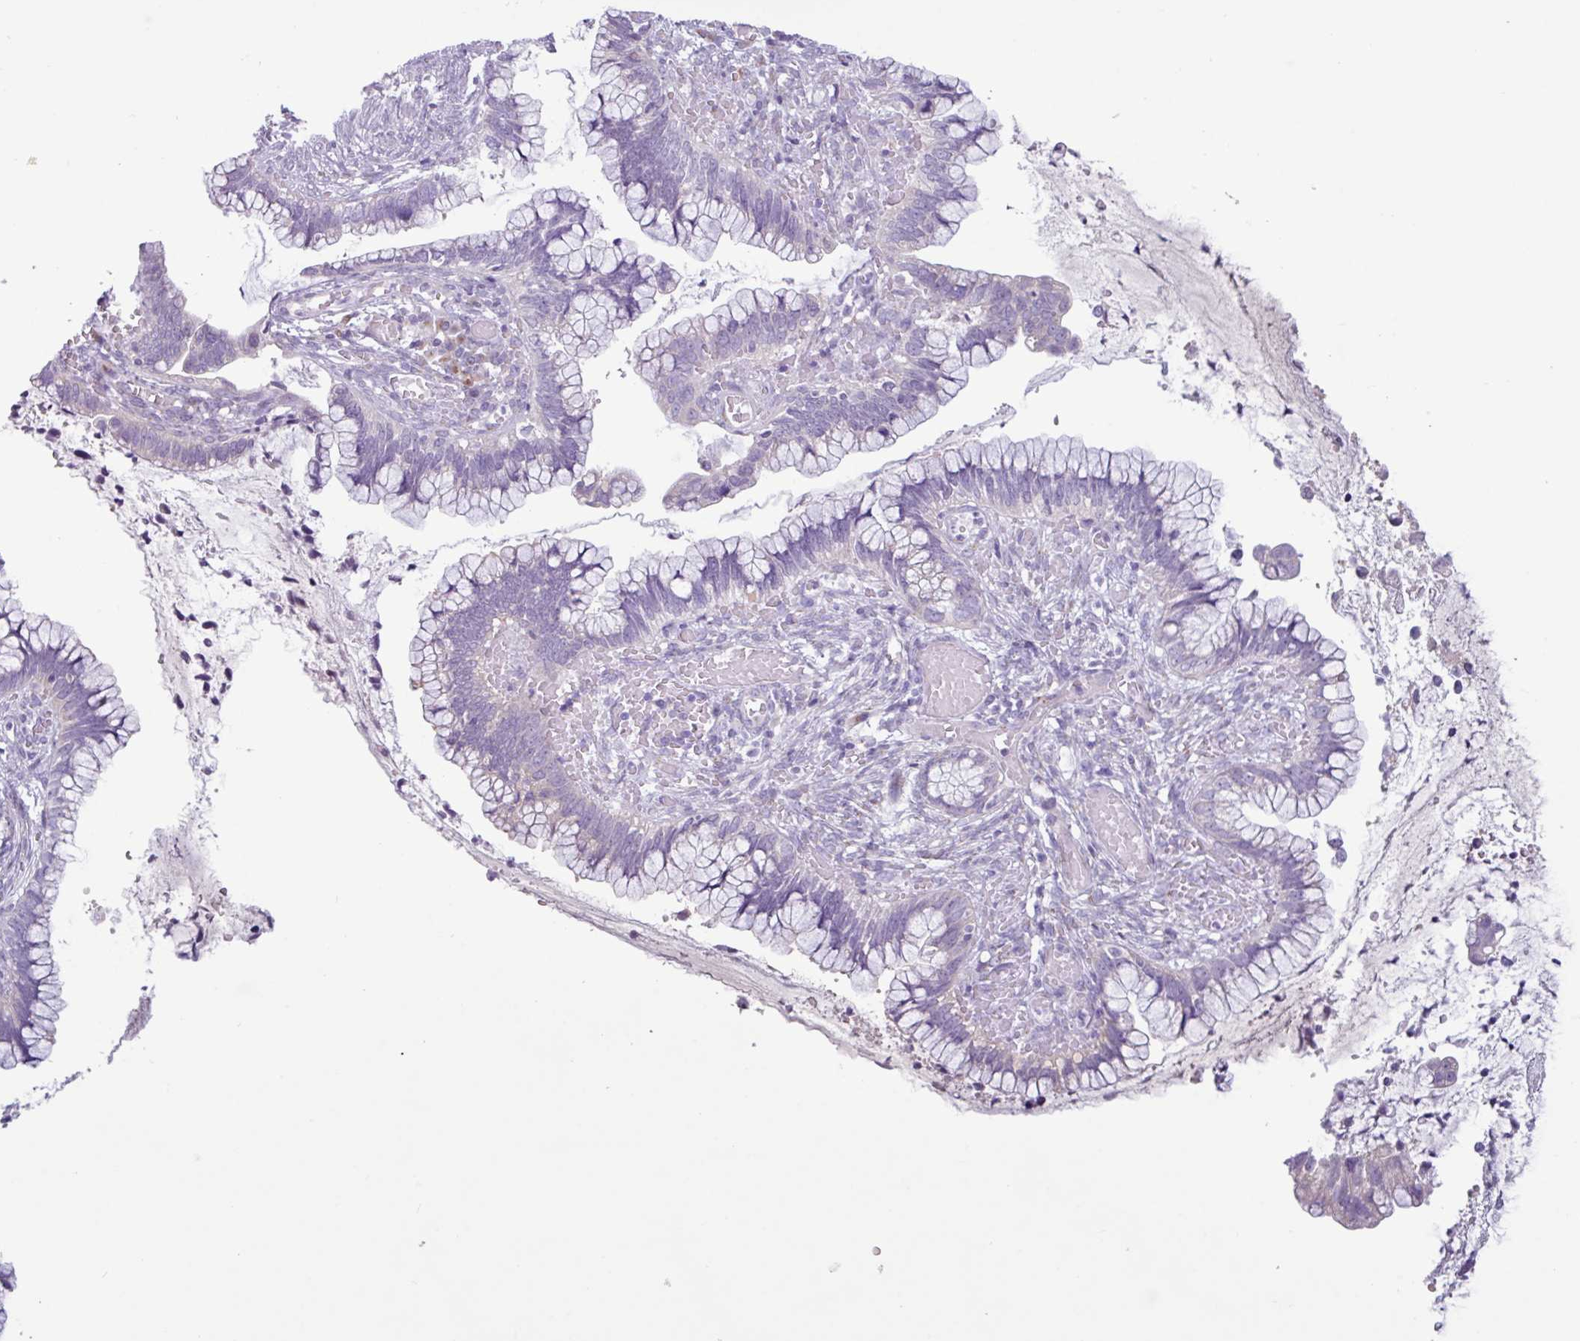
{"staining": {"intensity": "negative", "quantity": "none", "location": "none"}, "tissue": "cervical cancer", "cell_type": "Tumor cells", "image_type": "cancer", "snomed": [{"axis": "morphology", "description": "Adenocarcinoma, NOS"}, {"axis": "topography", "description": "Cervix"}], "caption": "High magnification brightfield microscopy of cervical adenocarcinoma stained with DAB (3,3'-diaminobenzidine) (brown) and counterstained with hematoxylin (blue): tumor cells show no significant positivity.", "gene": "STIMATE", "patient": {"sex": "female", "age": 44}}